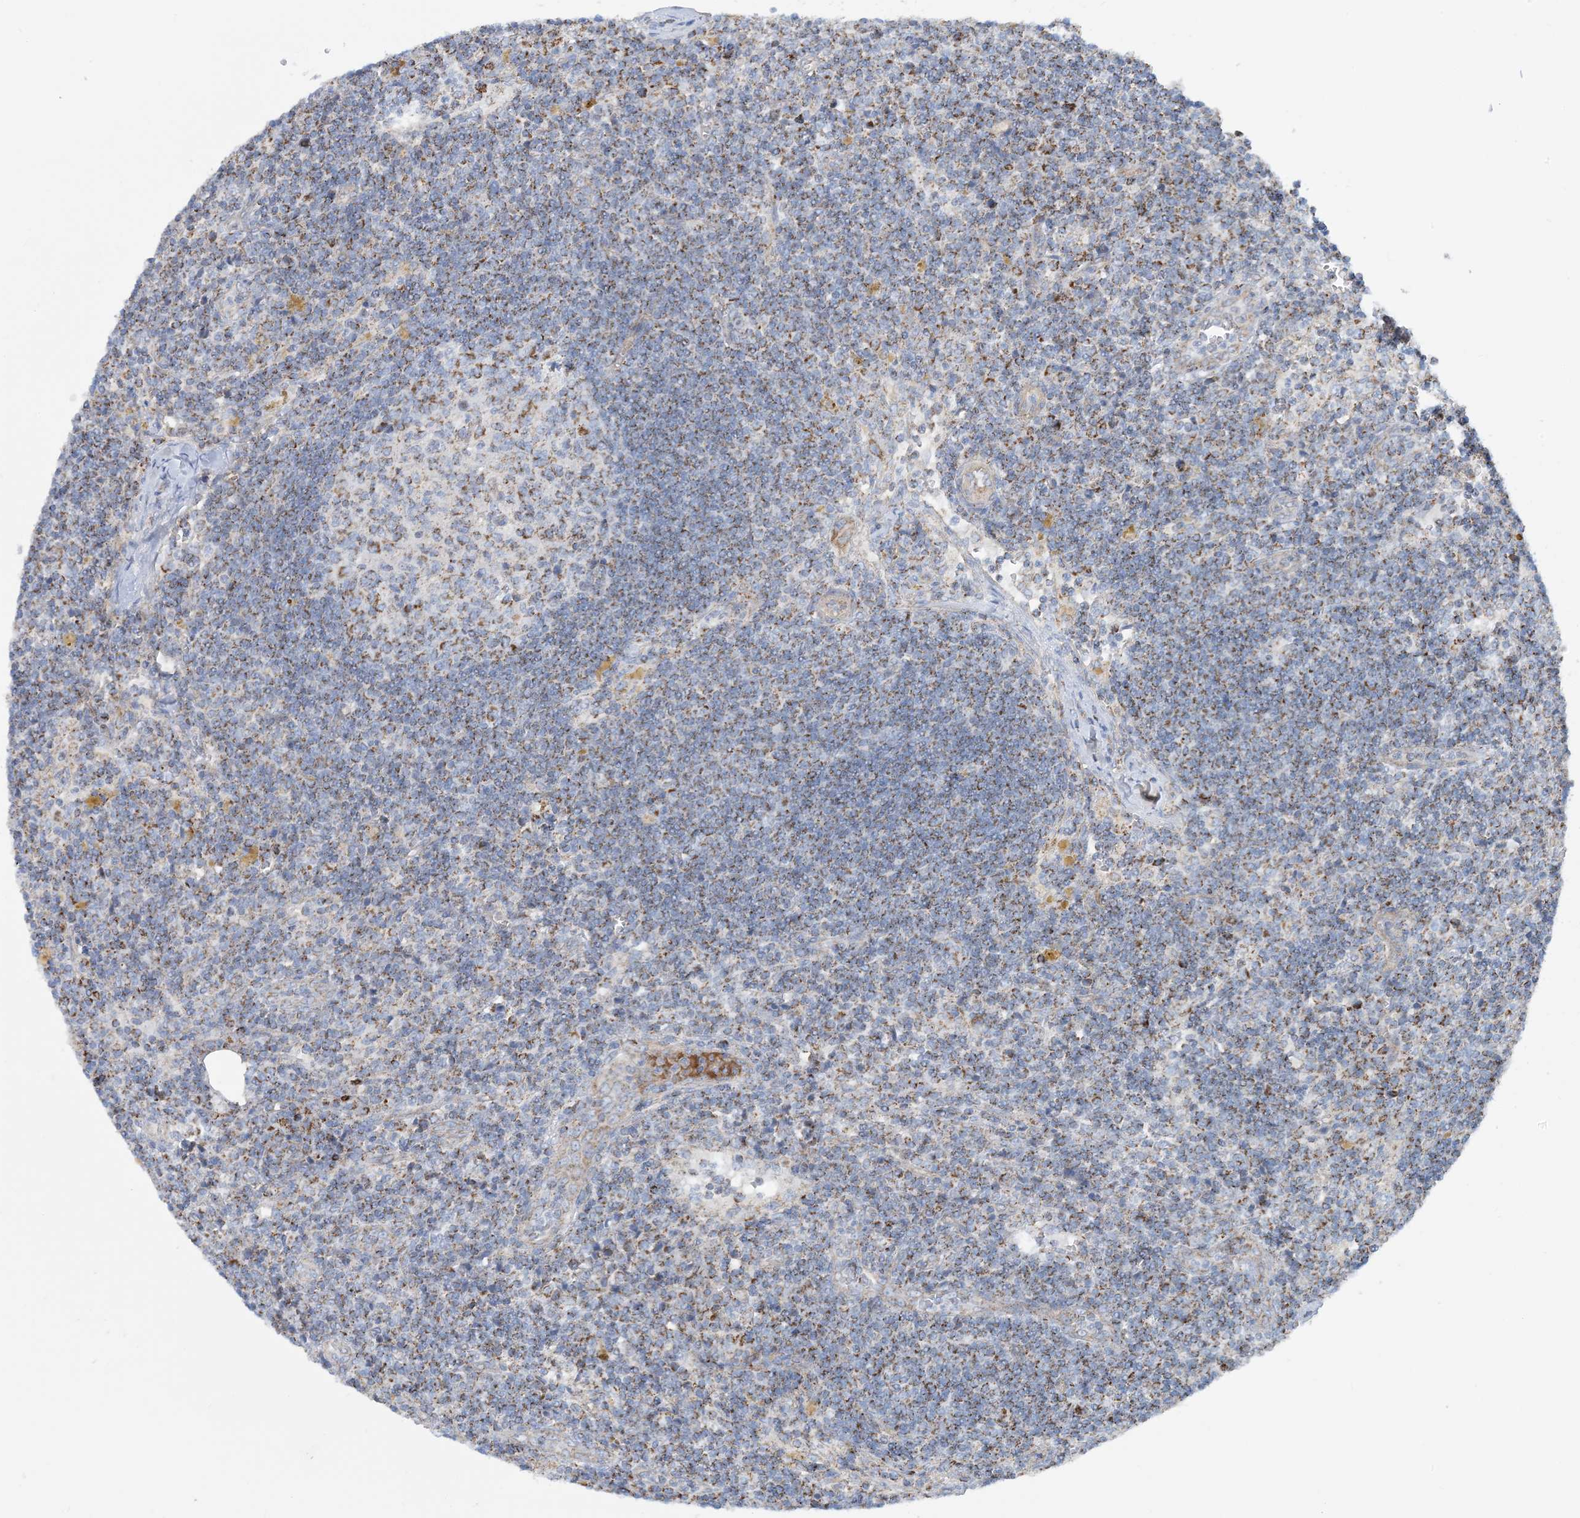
{"staining": {"intensity": "moderate", "quantity": "25%-75%", "location": "cytoplasmic/membranous"}, "tissue": "lymph node", "cell_type": "Germinal center cells", "image_type": "normal", "snomed": [{"axis": "morphology", "description": "Normal tissue, NOS"}, {"axis": "morphology", "description": "Squamous cell carcinoma, metastatic, NOS"}, {"axis": "topography", "description": "Lymph node"}], "caption": "Protein analysis of normal lymph node exhibits moderate cytoplasmic/membranous positivity in approximately 25%-75% of germinal center cells. The staining was performed using DAB to visualize the protein expression in brown, while the nuclei were stained in blue with hematoxylin (Magnification: 20x).", "gene": "PHOSPHO2", "patient": {"sex": "male", "age": 73}}